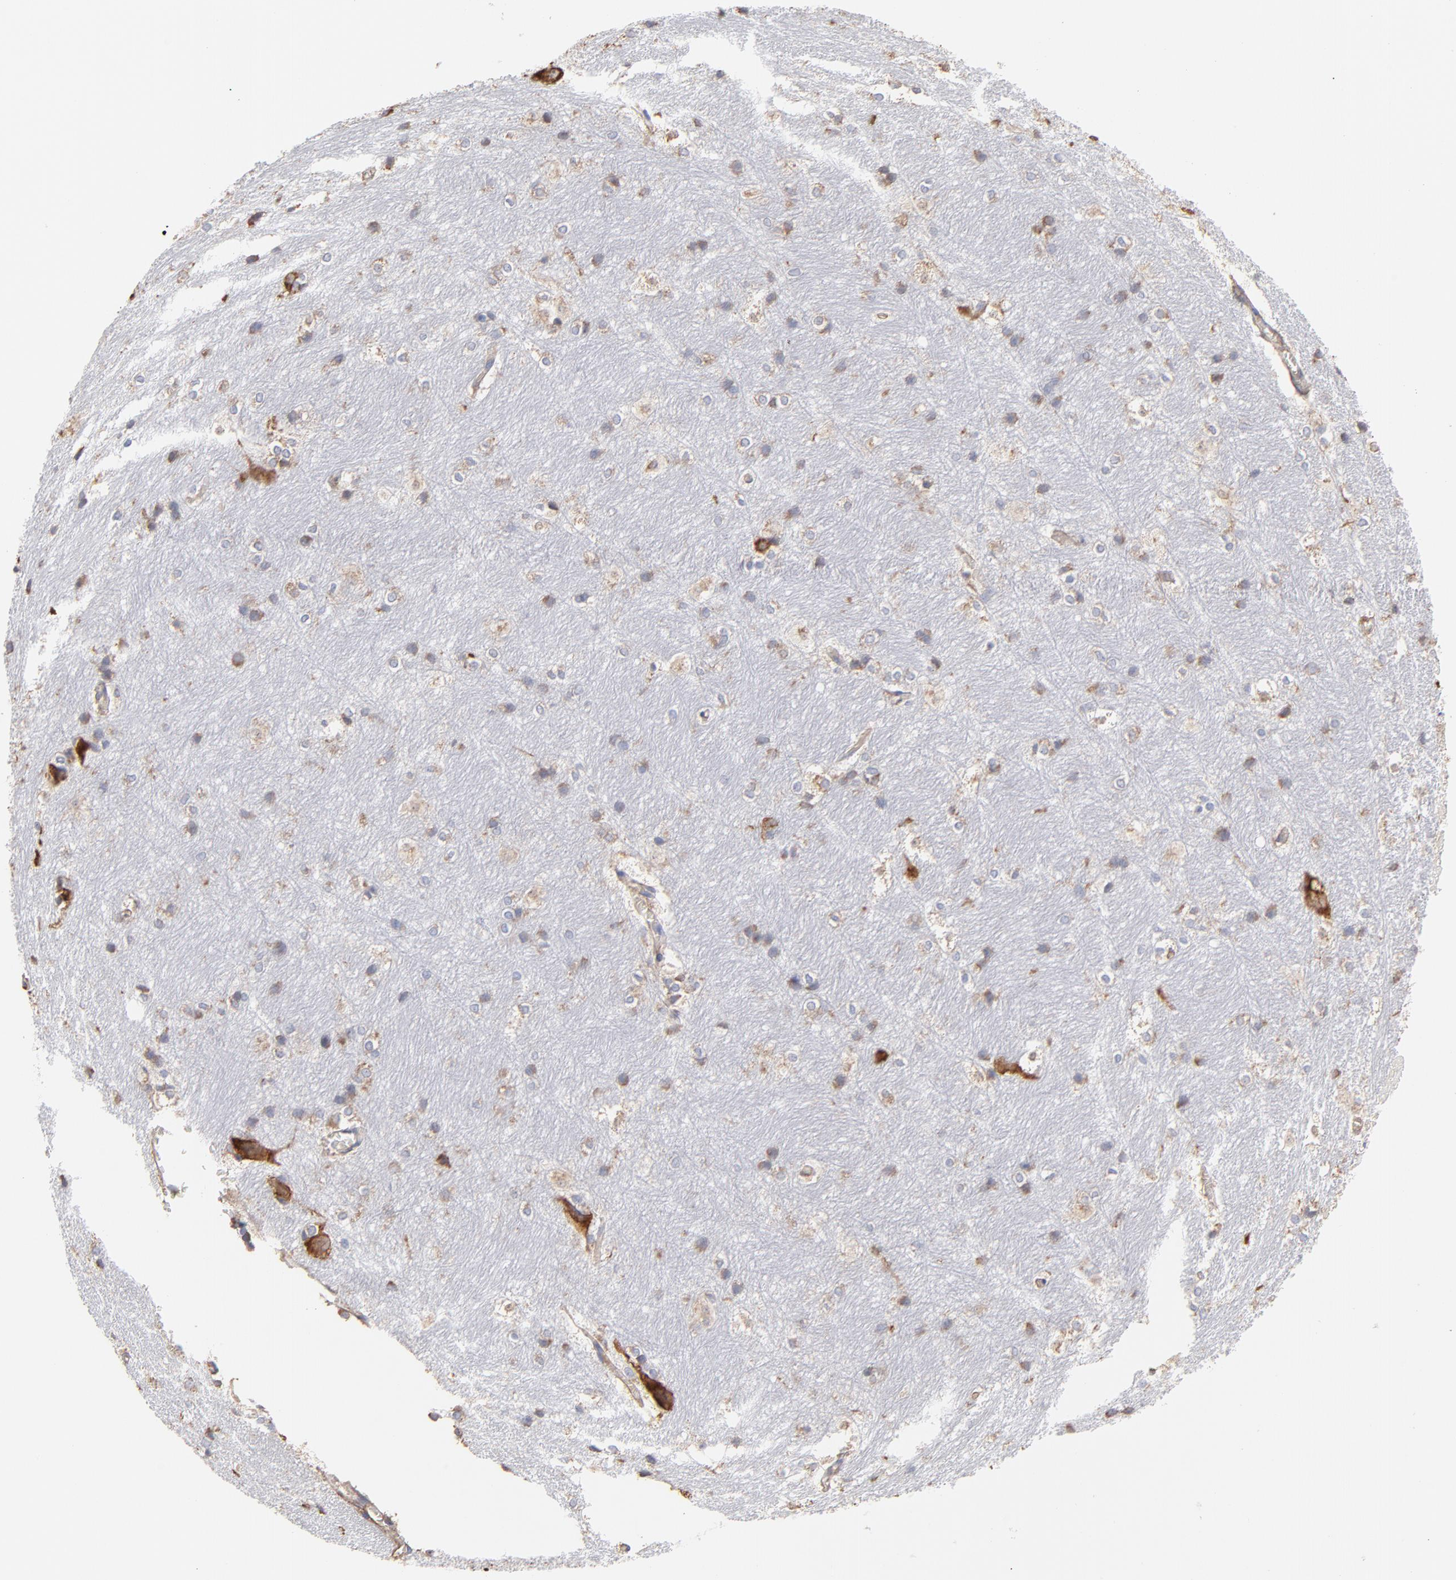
{"staining": {"intensity": "moderate", "quantity": "25%-75%", "location": "cytoplasmic/membranous"}, "tissue": "hippocampus", "cell_type": "Glial cells", "image_type": "normal", "snomed": [{"axis": "morphology", "description": "Normal tissue, NOS"}, {"axis": "topography", "description": "Hippocampus"}], "caption": "IHC staining of normal hippocampus, which reveals medium levels of moderate cytoplasmic/membranous staining in about 25%-75% of glial cells indicating moderate cytoplasmic/membranous protein expression. The staining was performed using DAB (brown) for protein detection and nuclei were counterstained in hematoxylin (blue).", "gene": "RPL9", "patient": {"sex": "female", "age": 19}}